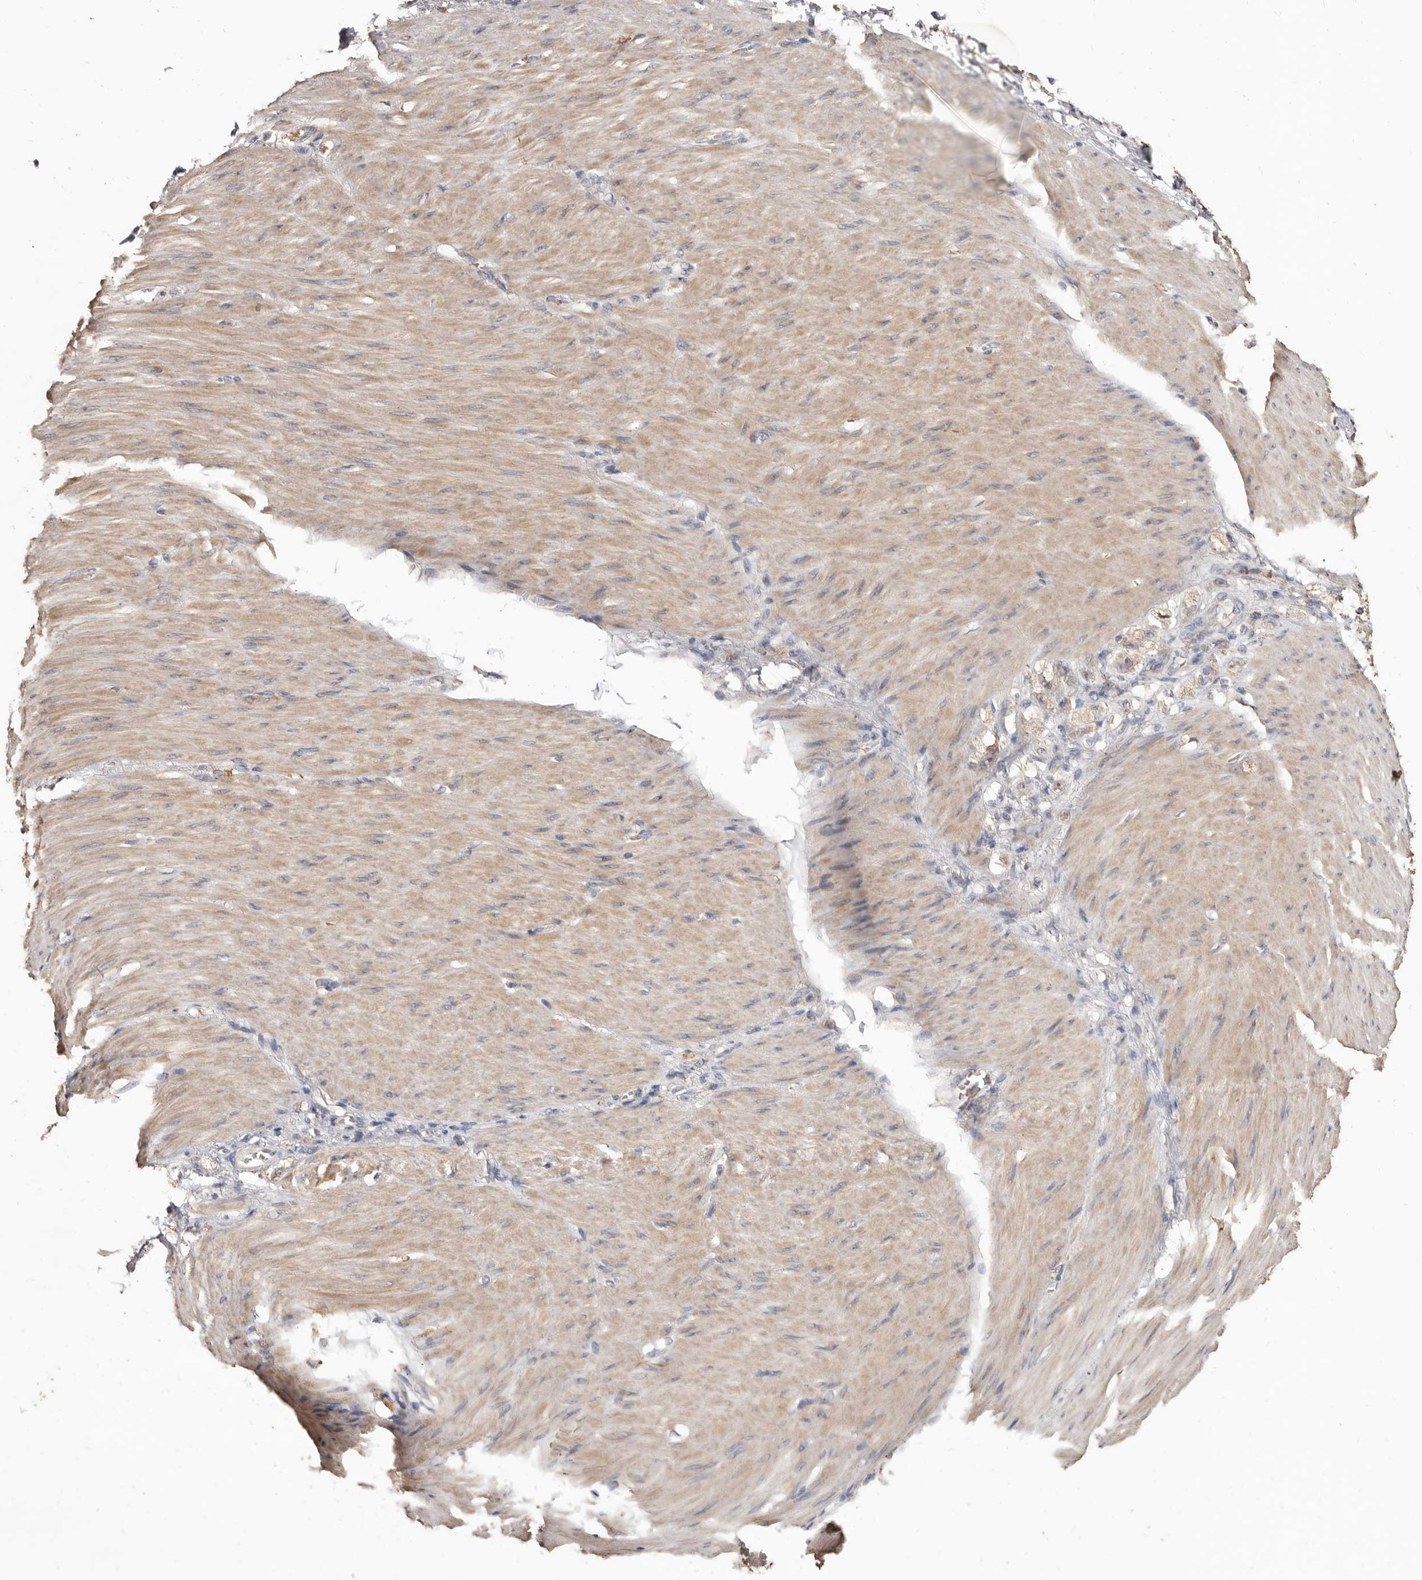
{"staining": {"intensity": "negative", "quantity": "none", "location": "none"}, "tissue": "stomach cancer", "cell_type": "Tumor cells", "image_type": "cancer", "snomed": [{"axis": "morphology", "description": "Normal tissue, NOS"}, {"axis": "morphology", "description": "Adenocarcinoma, NOS"}, {"axis": "topography", "description": "Stomach"}], "caption": "DAB (3,3'-diaminobenzidine) immunohistochemical staining of human stomach cancer (adenocarcinoma) exhibits no significant positivity in tumor cells. (Stains: DAB IHC with hematoxylin counter stain, Microscopy: brightfield microscopy at high magnification).", "gene": "INAVA", "patient": {"sex": "male", "age": 82}}